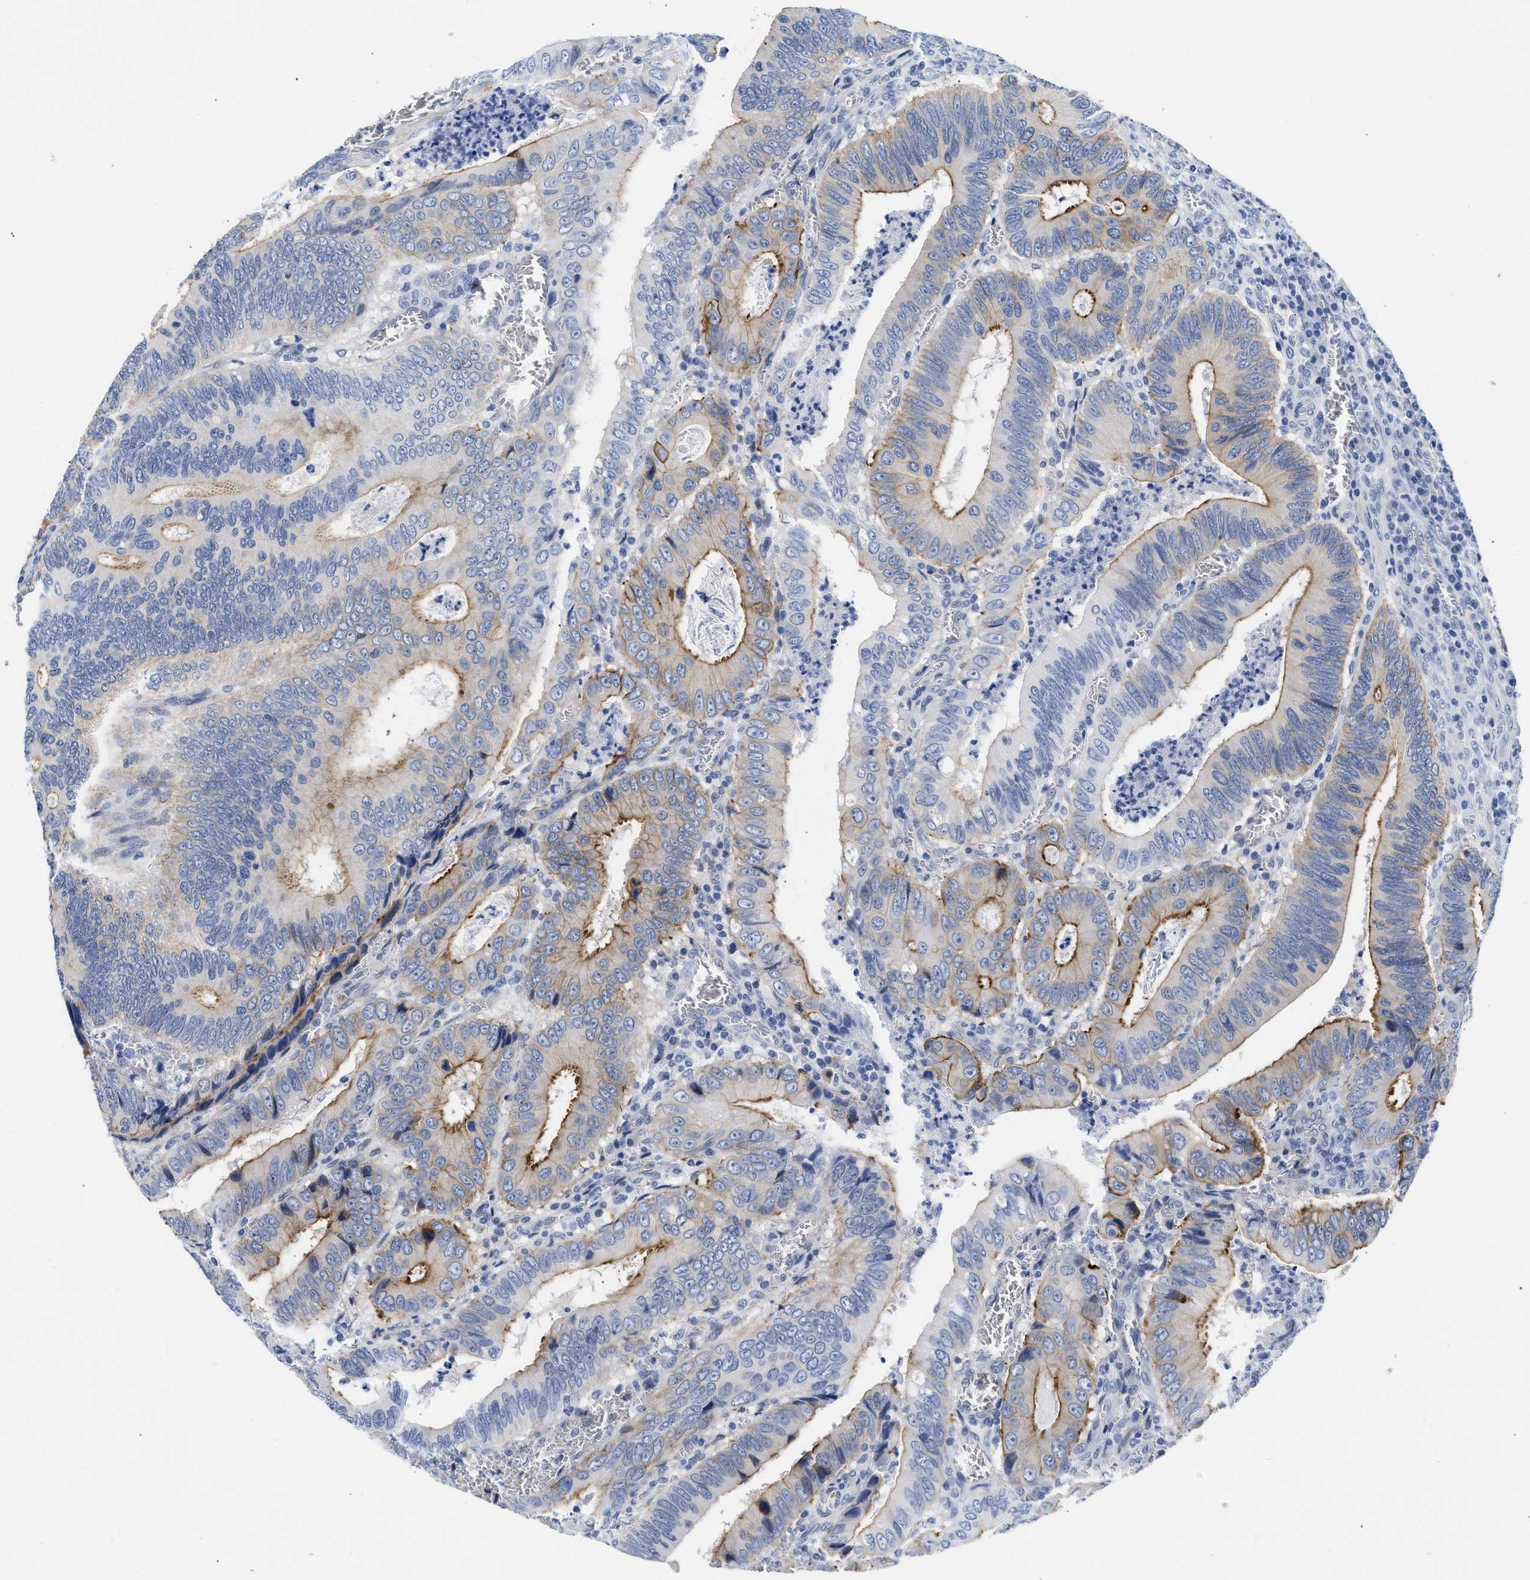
{"staining": {"intensity": "moderate", "quantity": "25%-75%", "location": "cytoplasmic/membranous"}, "tissue": "colorectal cancer", "cell_type": "Tumor cells", "image_type": "cancer", "snomed": [{"axis": "morphology", "description": "Inflammation, NOS"}, {"axis": "morphology", "description": "Adenocarcinoma, NOS"}, {"axis": "topography", "description": "Colon"}], "caption": "A high-resolution histopathology image shows immunohistochemistry (IHC) staining of colorectal adenocarcinoma, which demonstrates moderate cytoplasmic/membranous expression in about 25%-75% of tumor cells. (brown staining indicates protein expression, while blue staining denotes nuclei).", "gene": "TRIM29", "patient": {"sex": "male", "age": 72}}